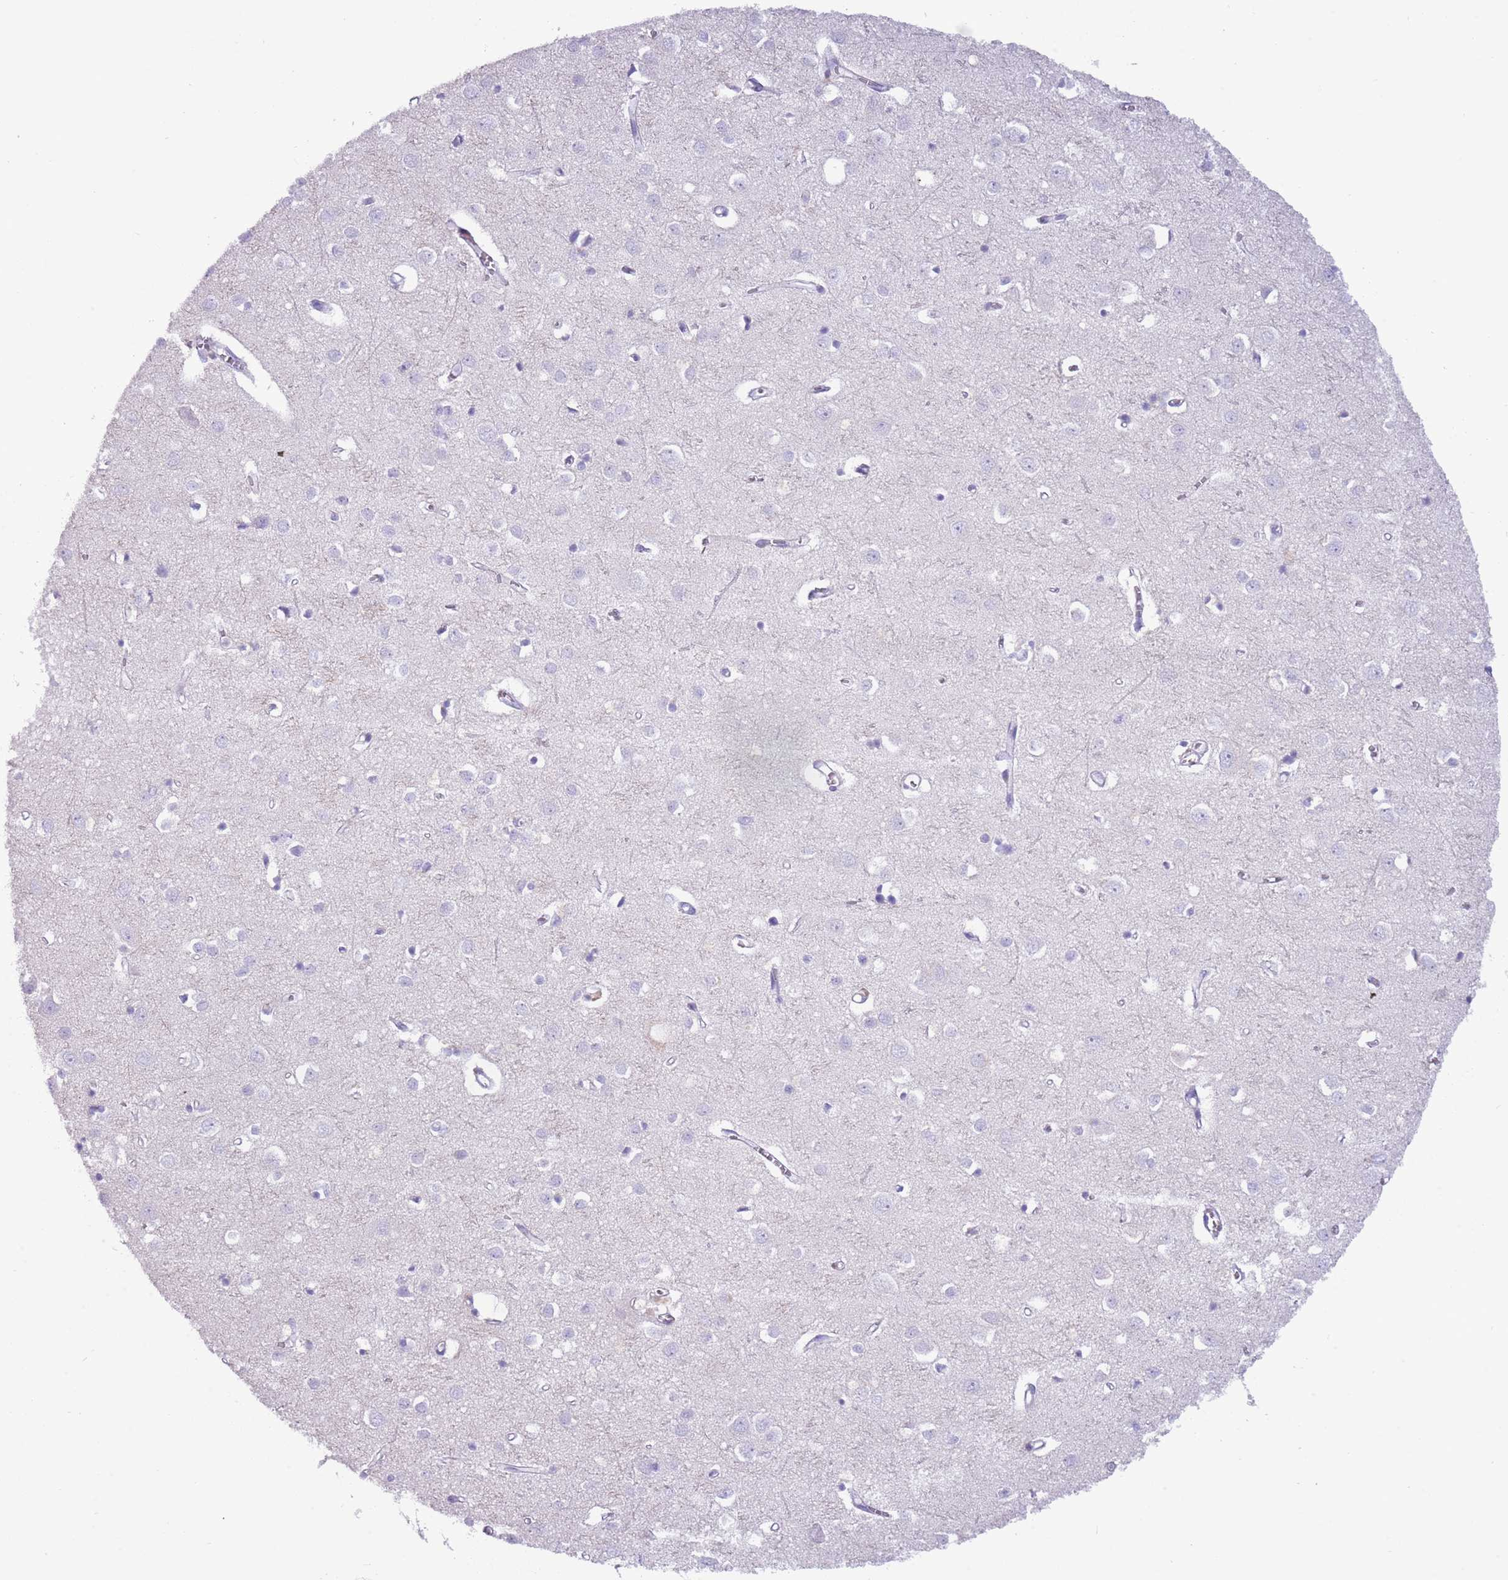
{"staining": {"intensity": "moderate", "quantity": "<25%", "location": "cytoplasmic/membranous"}, "tissue": "cerebral cortex", "cell_type": "Endothelial cells", "image_type": "normal", "snomed": [{"axis": "morphology", "description": "Normal tissue, NOS"}, {"axis": "topography", "description": "Cerebral cortex"}], "caption": "Immunohistochemical staining of normal cerebral cortex displays moderate cytoplasmic/membranous protein expression in about <25% of endothelial cells. The staining was performed using DAB (3,3'-diaminobenzidine), with brown indicating positive protein expression. Nuclei are stained blue with hematoxylin.", "gene": "NBPF4", "patient": {"sex": "female", "age": 64}}